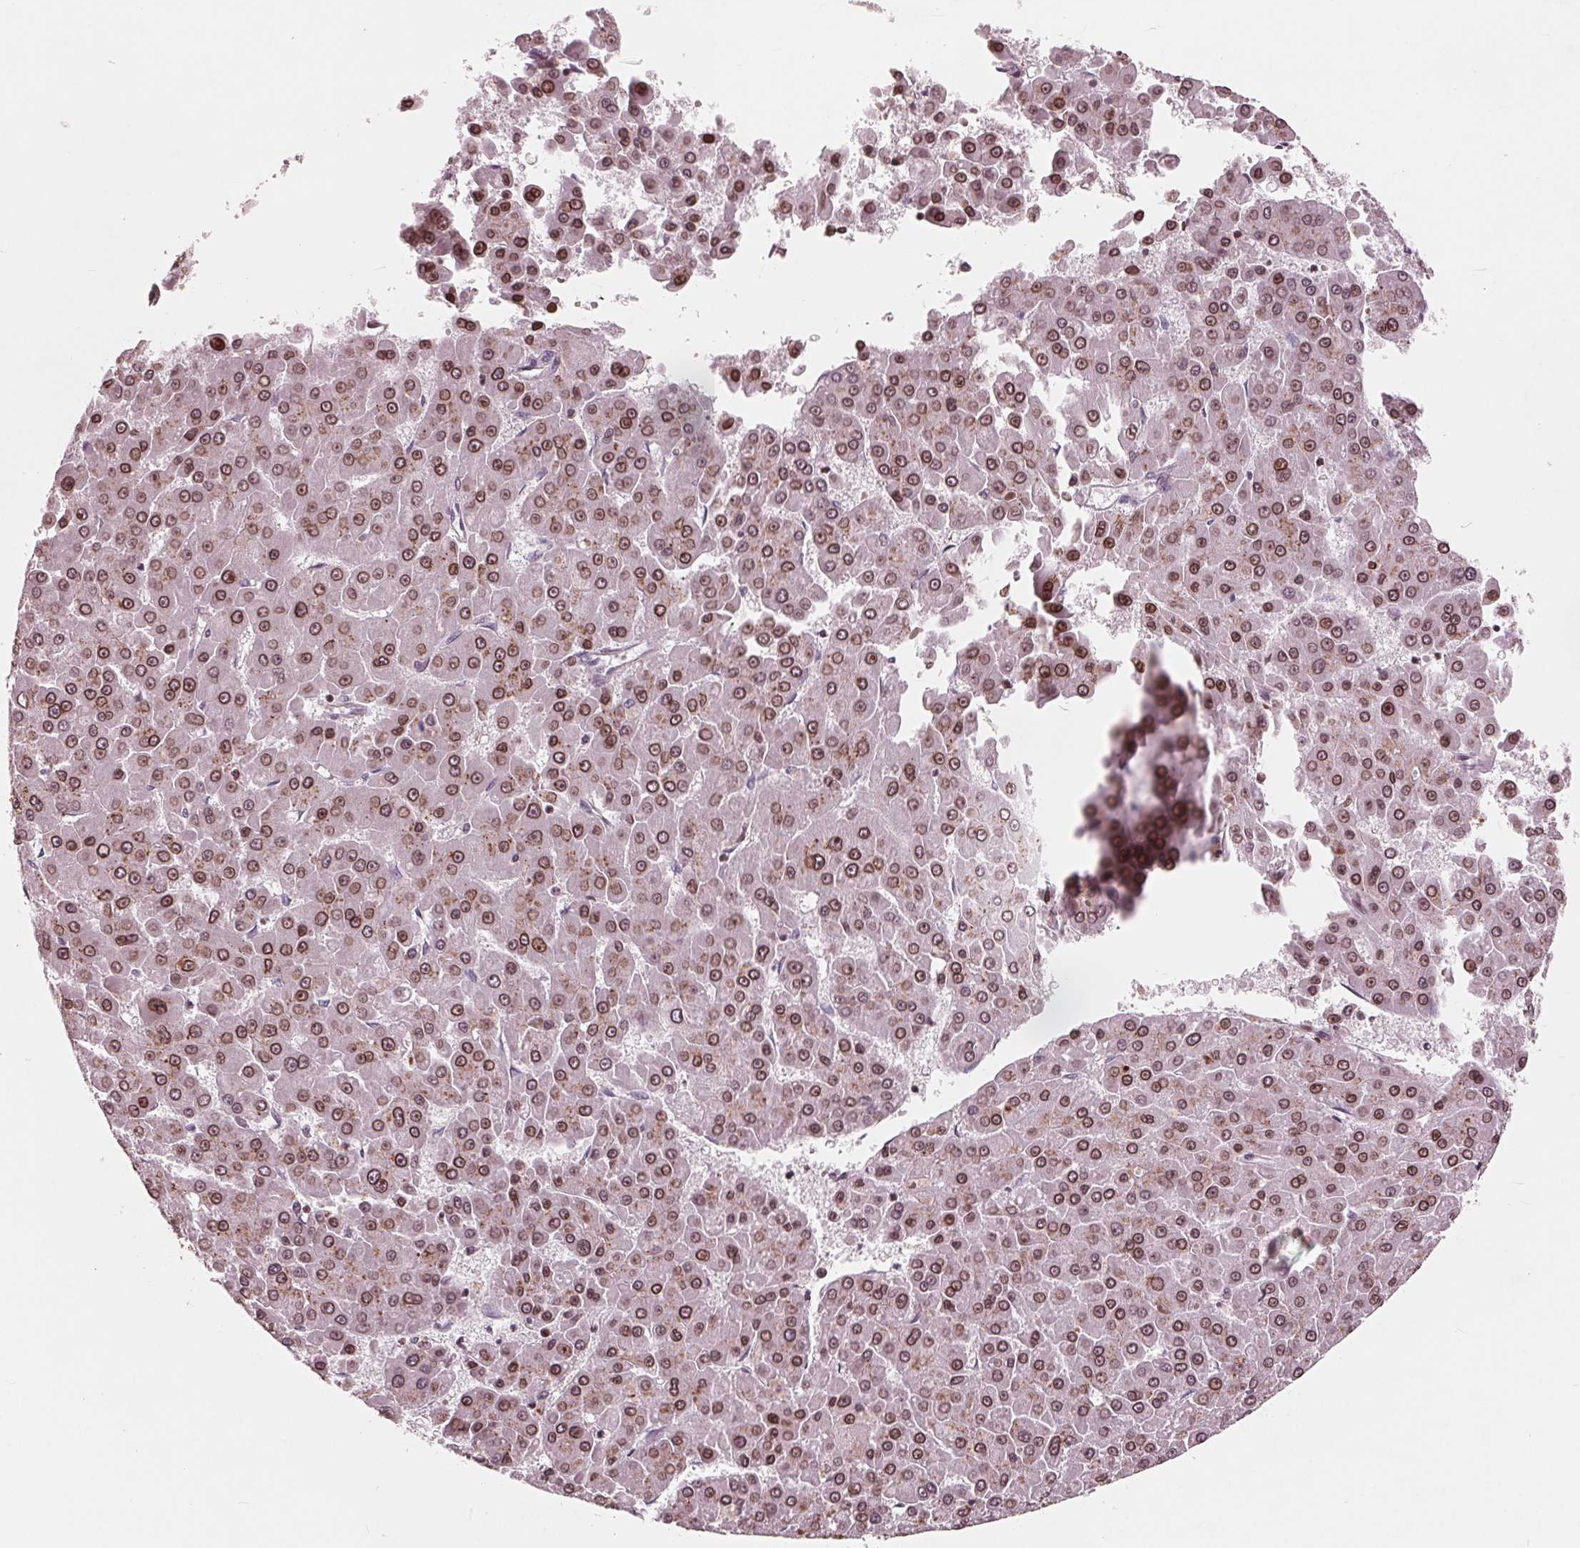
{"staining": {"intensity": "moderate", "quantity": ">75%", "location": "cytoplasmic/membranous,nuclear"}, "tissue": "liver cancer", "cell_type": "Tumor cells", "image_type": "cancer", "snomed": [{"axis": "morphology", "description": "Carcinoma, Hepatocellular, NOS"}, {"axis": "topography", "description": "Liver"}], "caption": "Brown immunohistochemical staining in human liver cancer reveals moderate cytoplasmic/membranous and nuclear positivity in approximately >75% of tumor cells. The protein is stained brown, and the nuclei are stained in blue (DAB IHC with brightfield microscopy, high magnification).", "gene": "NUP210", "patient": {"sex": "male", "age": 78}}